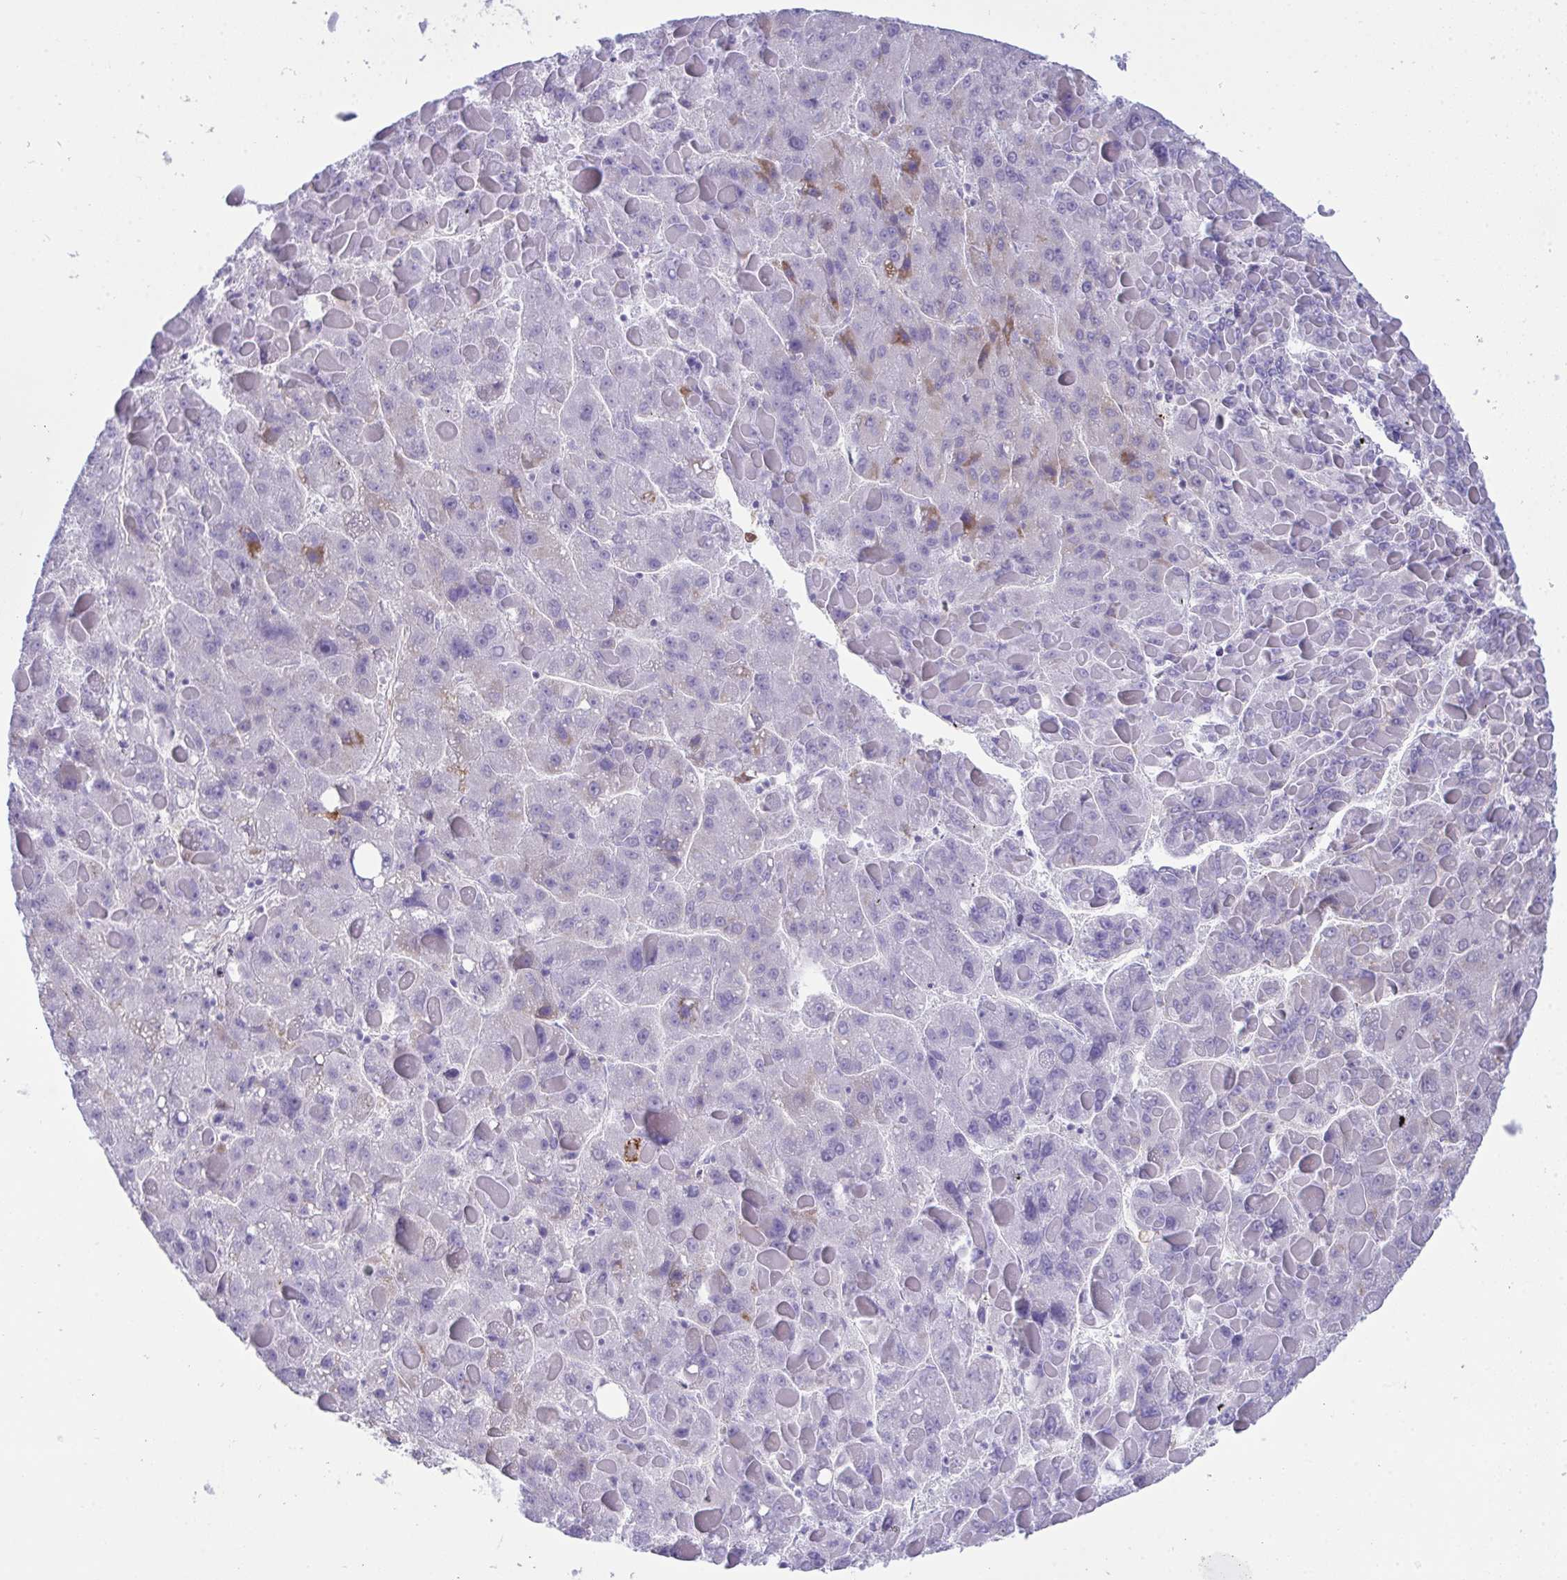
{"staining": {"intensity": "weak", "quantity": "<25%", "location": "cytoplasmic/membranous"}, "tissue": "liver cancer", "cell_type": "Tumor cells", "image_type": "cancer", "snomed": [{"axis": "morphology", "description": "Carcinoma, Hepatocellular, NOS"}, {"axis": "topography", "description": "Liver"}], "caption": "Micrograph shows no significant protein staining in tumor cells of liver hepatocellular carcinoma.", "gene": "PLA2G12B", "patient": {"sex": "female", "age": 82}}